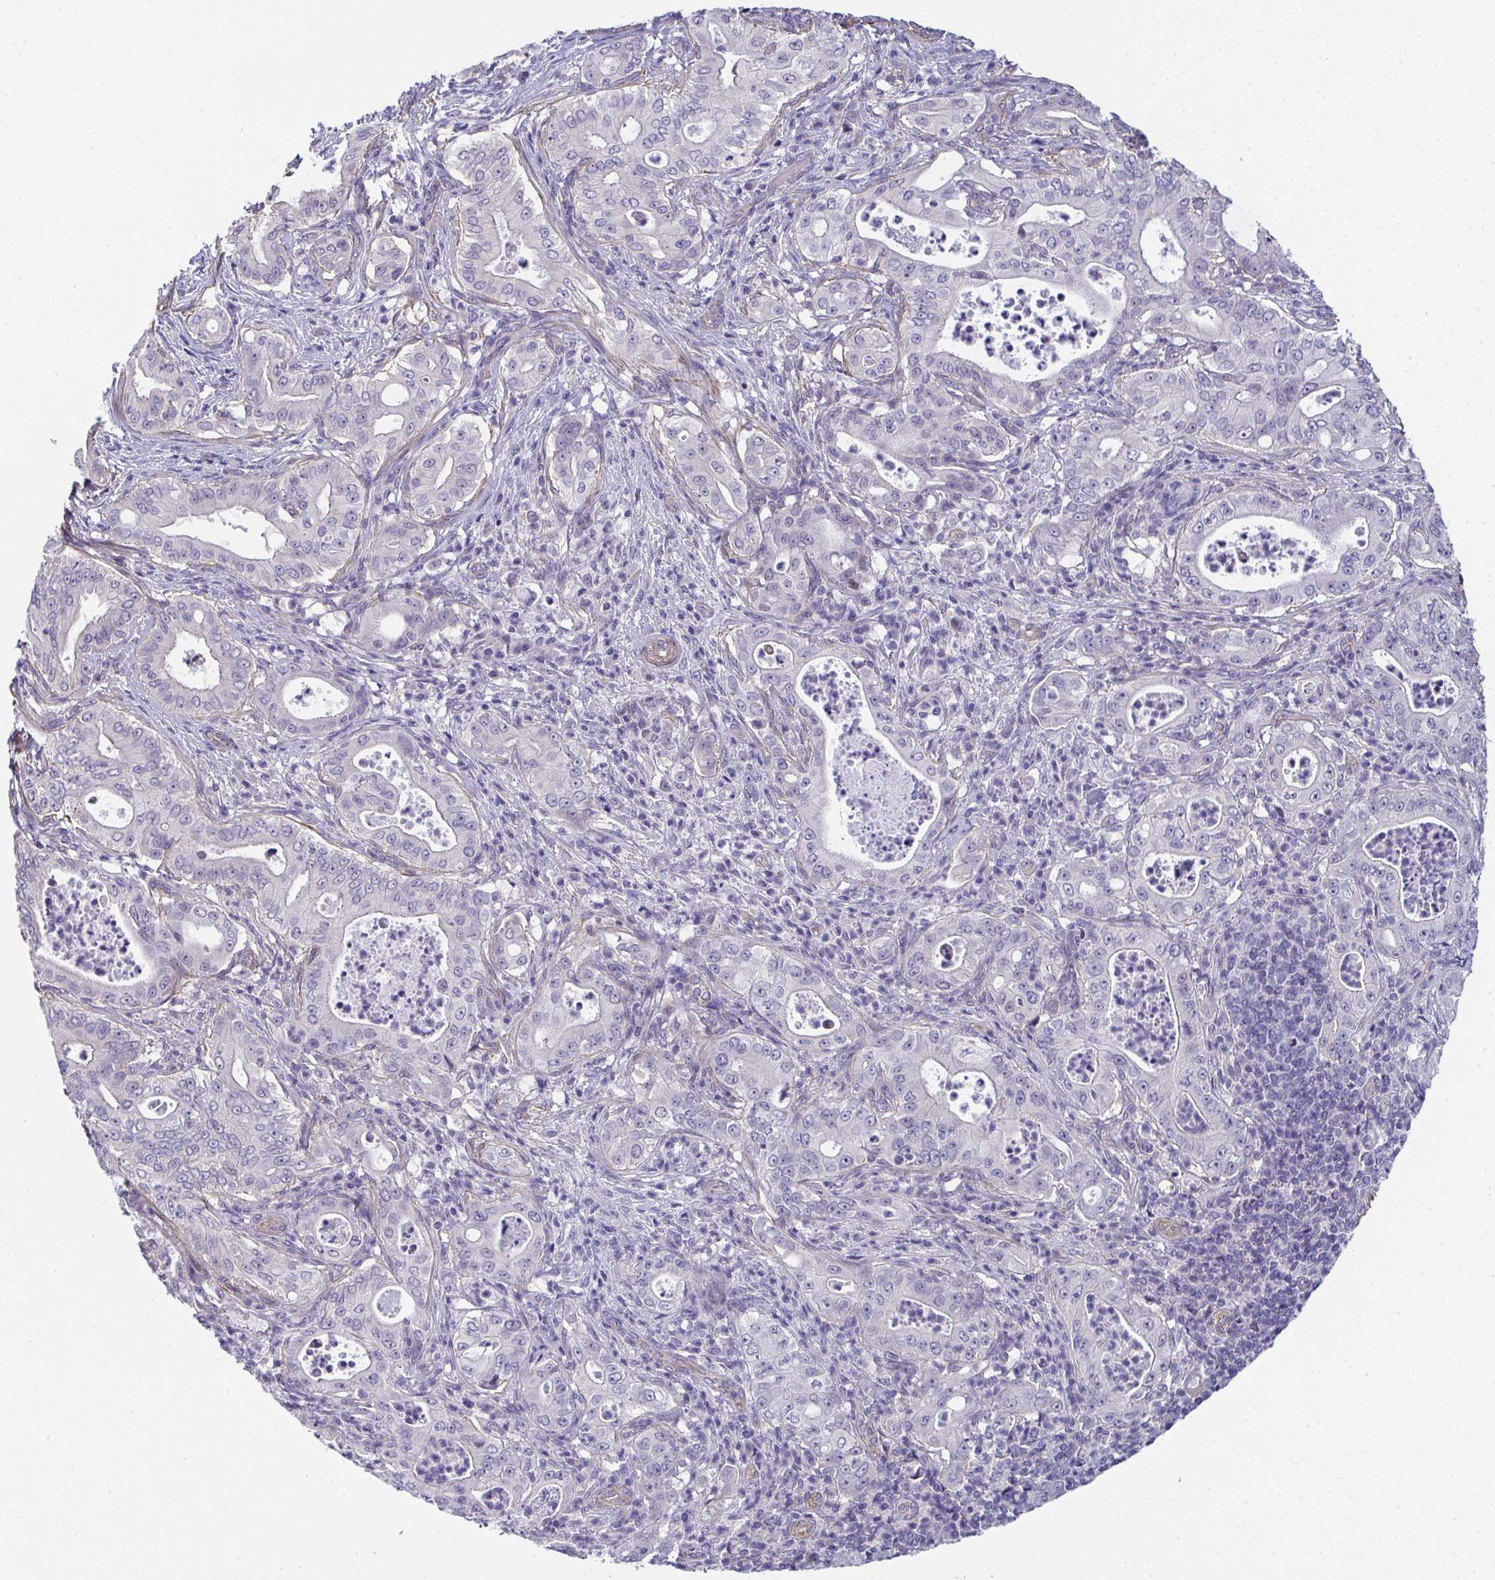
{"staining": {"intensity": "negative", "quantity": "none", "location": "none"}, "tissue": "pancreatic cancer", "cell_type": "Tumor cells", "image_type": "cancer", "snomed": [{"axis": "morphology", "description": "Adenocarcinoma, NOS"}, {"axis": "topography", "description": "Pancreas"}], "caption": "A high-resolution micrograph shows immunohistochemistry (IHC) staining of pancreatic cancer (adenocarcinoma), which displays no significant positivity in tumor cells.", "gene": "MYL12A", "patient": {"sex": "male", "age": 71}}